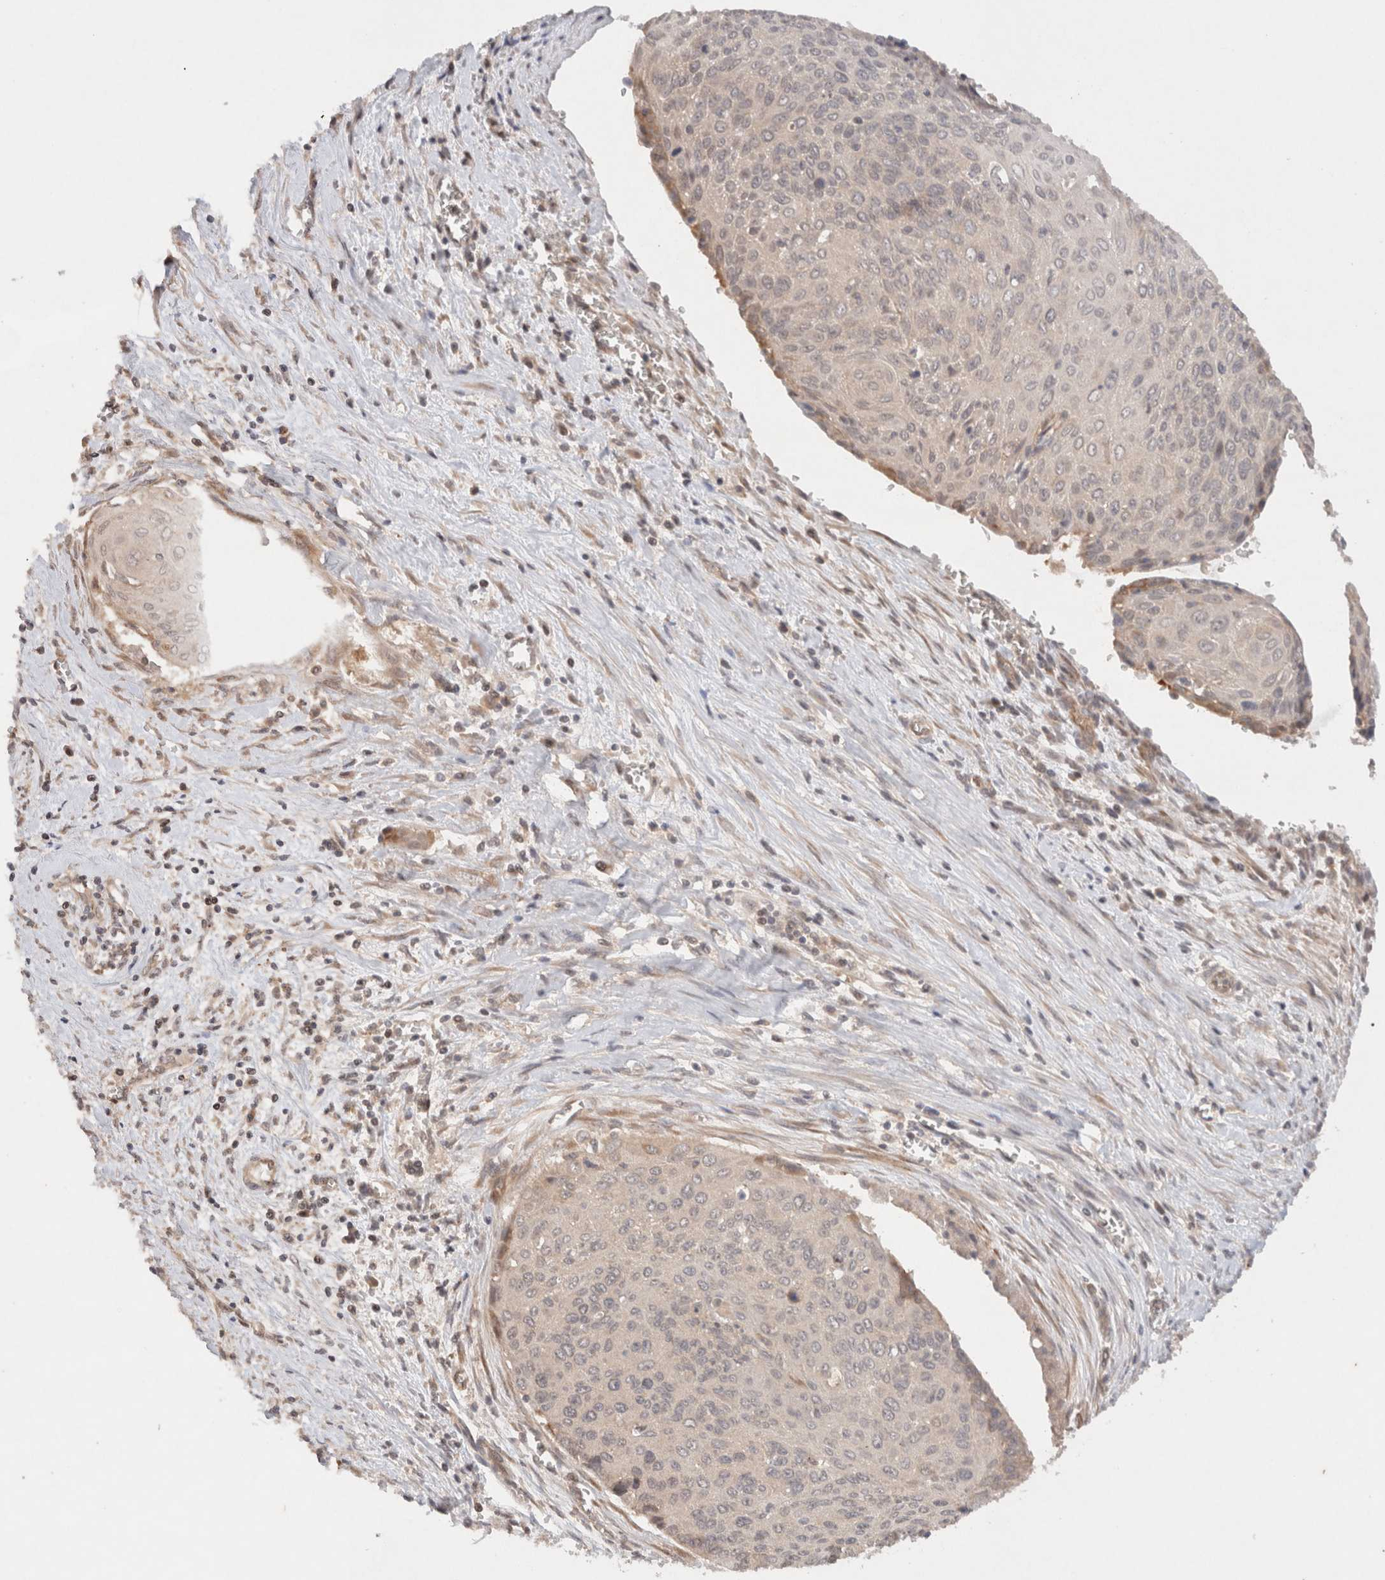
{"staining": {"intensity": "weak", "quantity": "25%-75%", "location": "cytoplasmic/membranous"}, "tissue": "cervical cancer", "cell_type": "Tumor cells", "image_type": "cancer", "snomed": [{"axis": "morphology", "description": "Squamous cell carcinoma, NOS"}, {"axis": "topography", "description": "Cervix"}], "caption": "Immunohistochemistry (IHC) micrograph of cervical squamous cell carcinoma stained for a protein (brown), which reveals low levels of weak cytoplasmic/membranous staining in about 25%-75% of tumor cells.", "gene": "KLHL20", "patient": {"sex": "female", "age": 55}}